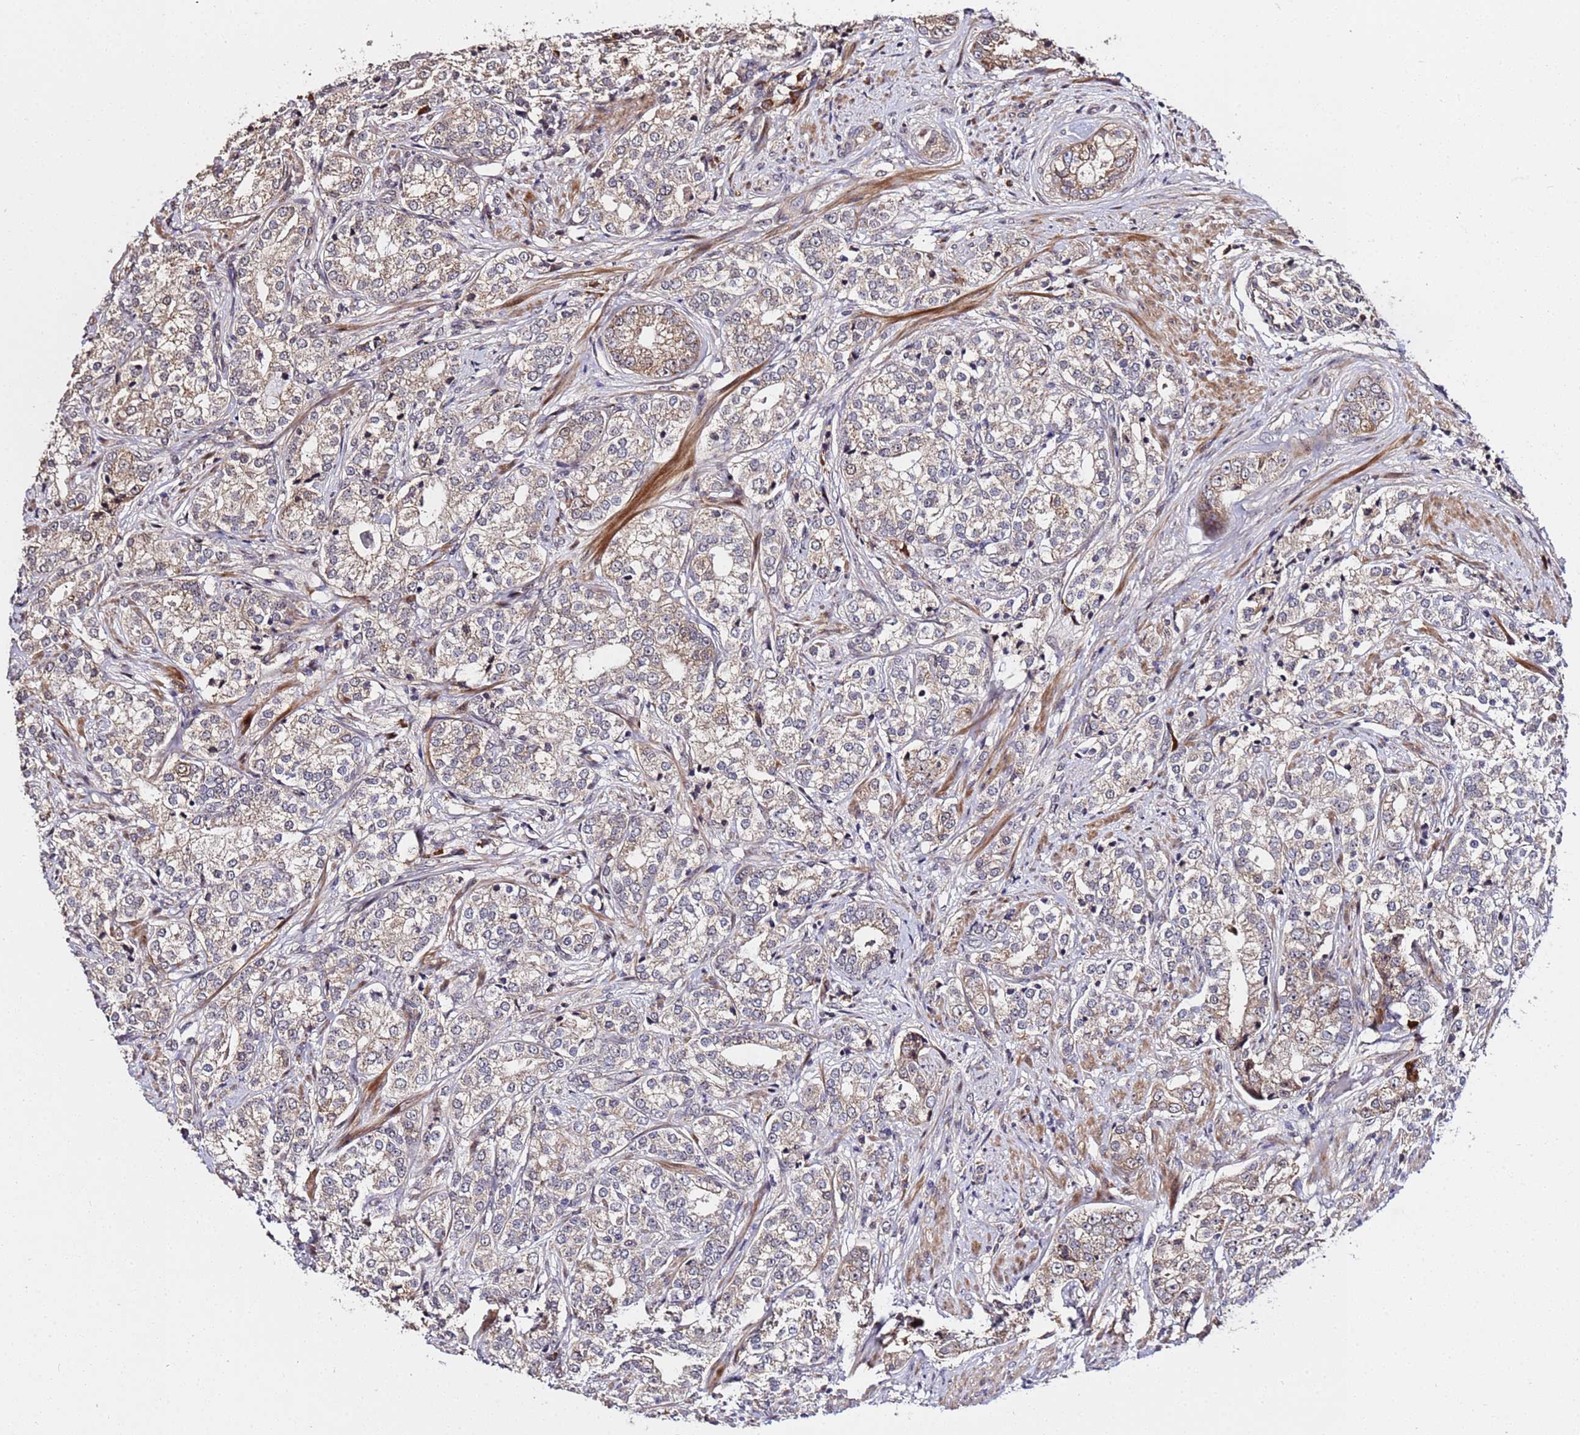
{"staining": {"intensity": "moderate", "quantity": "25%-75%", "location": "cytoplasmic/membranous"}, "tissue": "prostate cancer", "cell_type": "Tumor cells", "image_type": "cancer", "snomed": [{"axis": "morphology", "description": "Adenocarcinoma, High grade"}, {"axis": "topography", "description": "Prostate"}], "caption": "Immunohistochemical staining of prostate high-grade adenocarcinoma displays medium levels of moderate cytoplasmic/membranous expression in about 25%-75% of tumor cells.", "gene": "WNK4", "patient": {"sex": "male", "age": 69}}